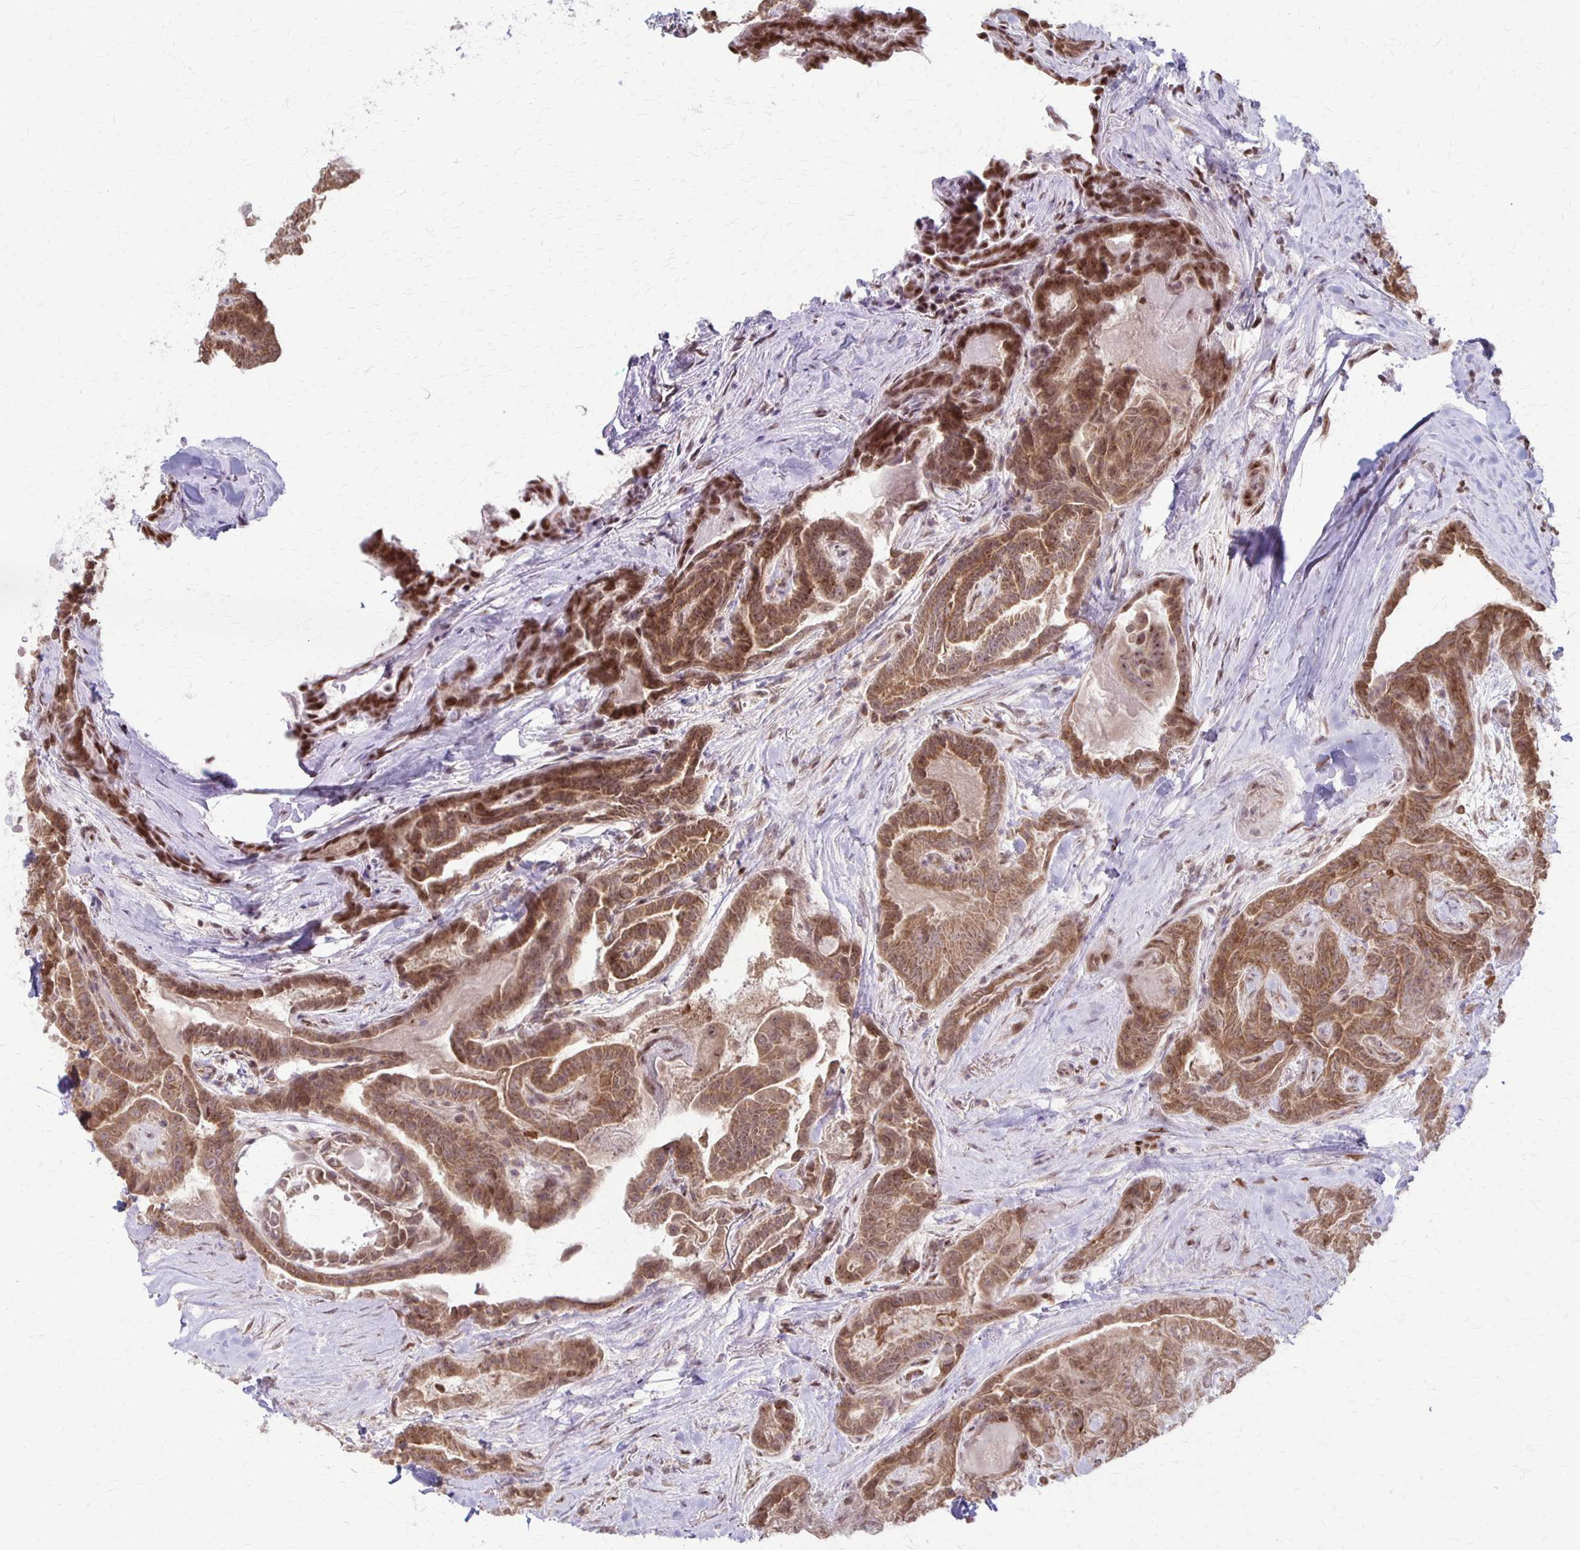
{"staining": {"intensity": "moderate", "quantity": ">75%", "location": "cytoplasmic/membranous,nuclear"}, "tissue": "thyroid cancer", "cell_type": "Tumor cells", "image_type": "cancer", "snomed": [{"axis": "morphology", "description": "Papillary adenocarcinoma, NOS"}, {"axis": "topography", "description": "Thyroid gland"}], "caption": "This micrograph reveals thyroid cancer (papillary adenocarcinoma) stained with immunohistochemistry to label a protein in brown. The cytoplasmic/membranous and nuclear of tumor cells show moderate positivity for the protein. Nuclei are counter-stained blue.", "gene": "XRCC6", "patient": {"sex": "female", "age": 61}}